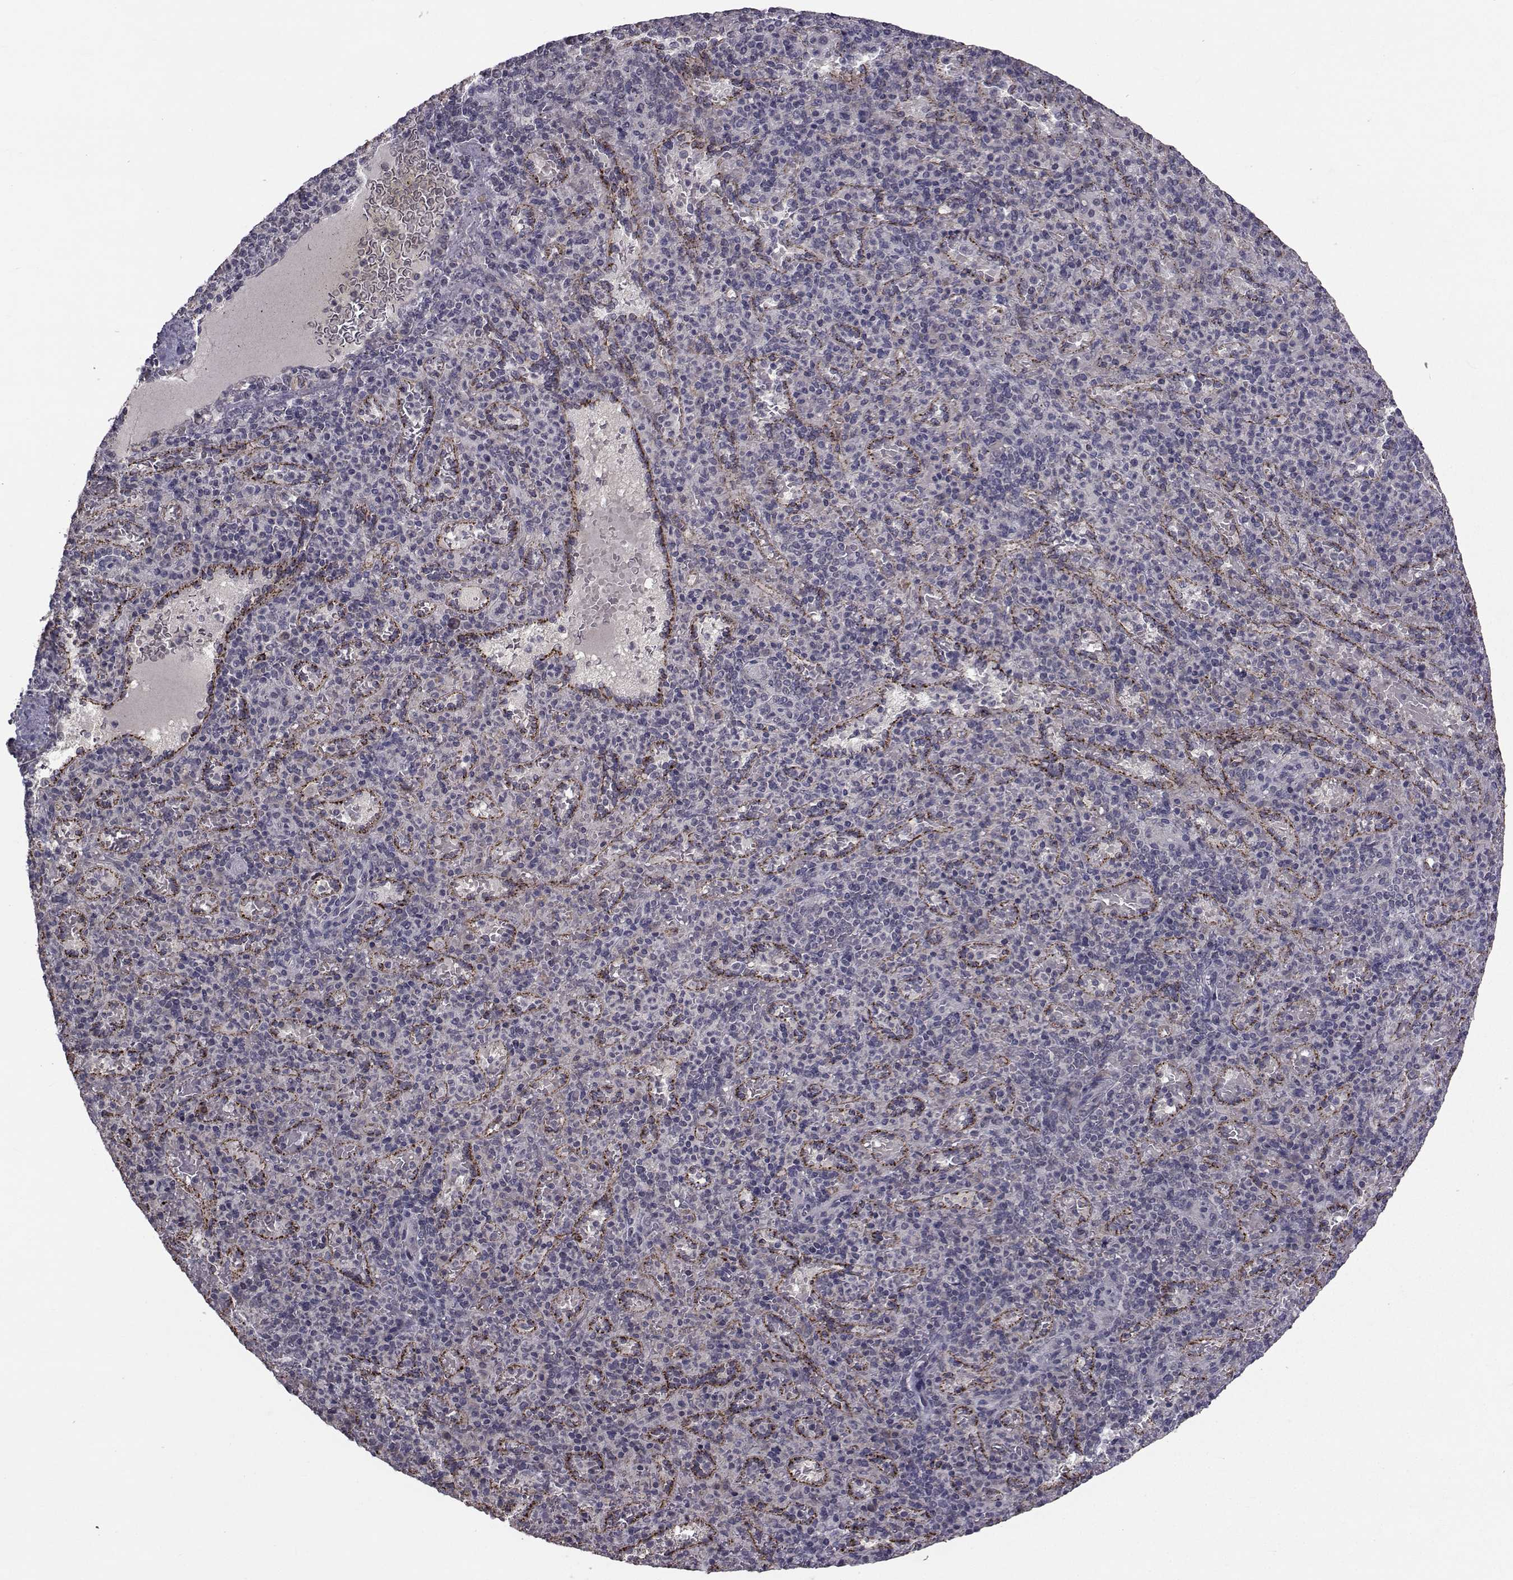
{"staining": {"intensity": "negative", "quantity": "none", "location": "none"}, "tissue": "spleen", "cell_type": "Cells in red pulp", "image_type": "normal", "snomed": [{"axis": "morphology", "description": "Normal tissue, NOS"}, {"axis": "topography", "description": "Spleen"}], "caption": "An IHC image of normal spleen is shown. There is no staining in cells in red pulp of spleen.", "gene": "FDXR", "patient": {"sex": "female", "age": 74}}